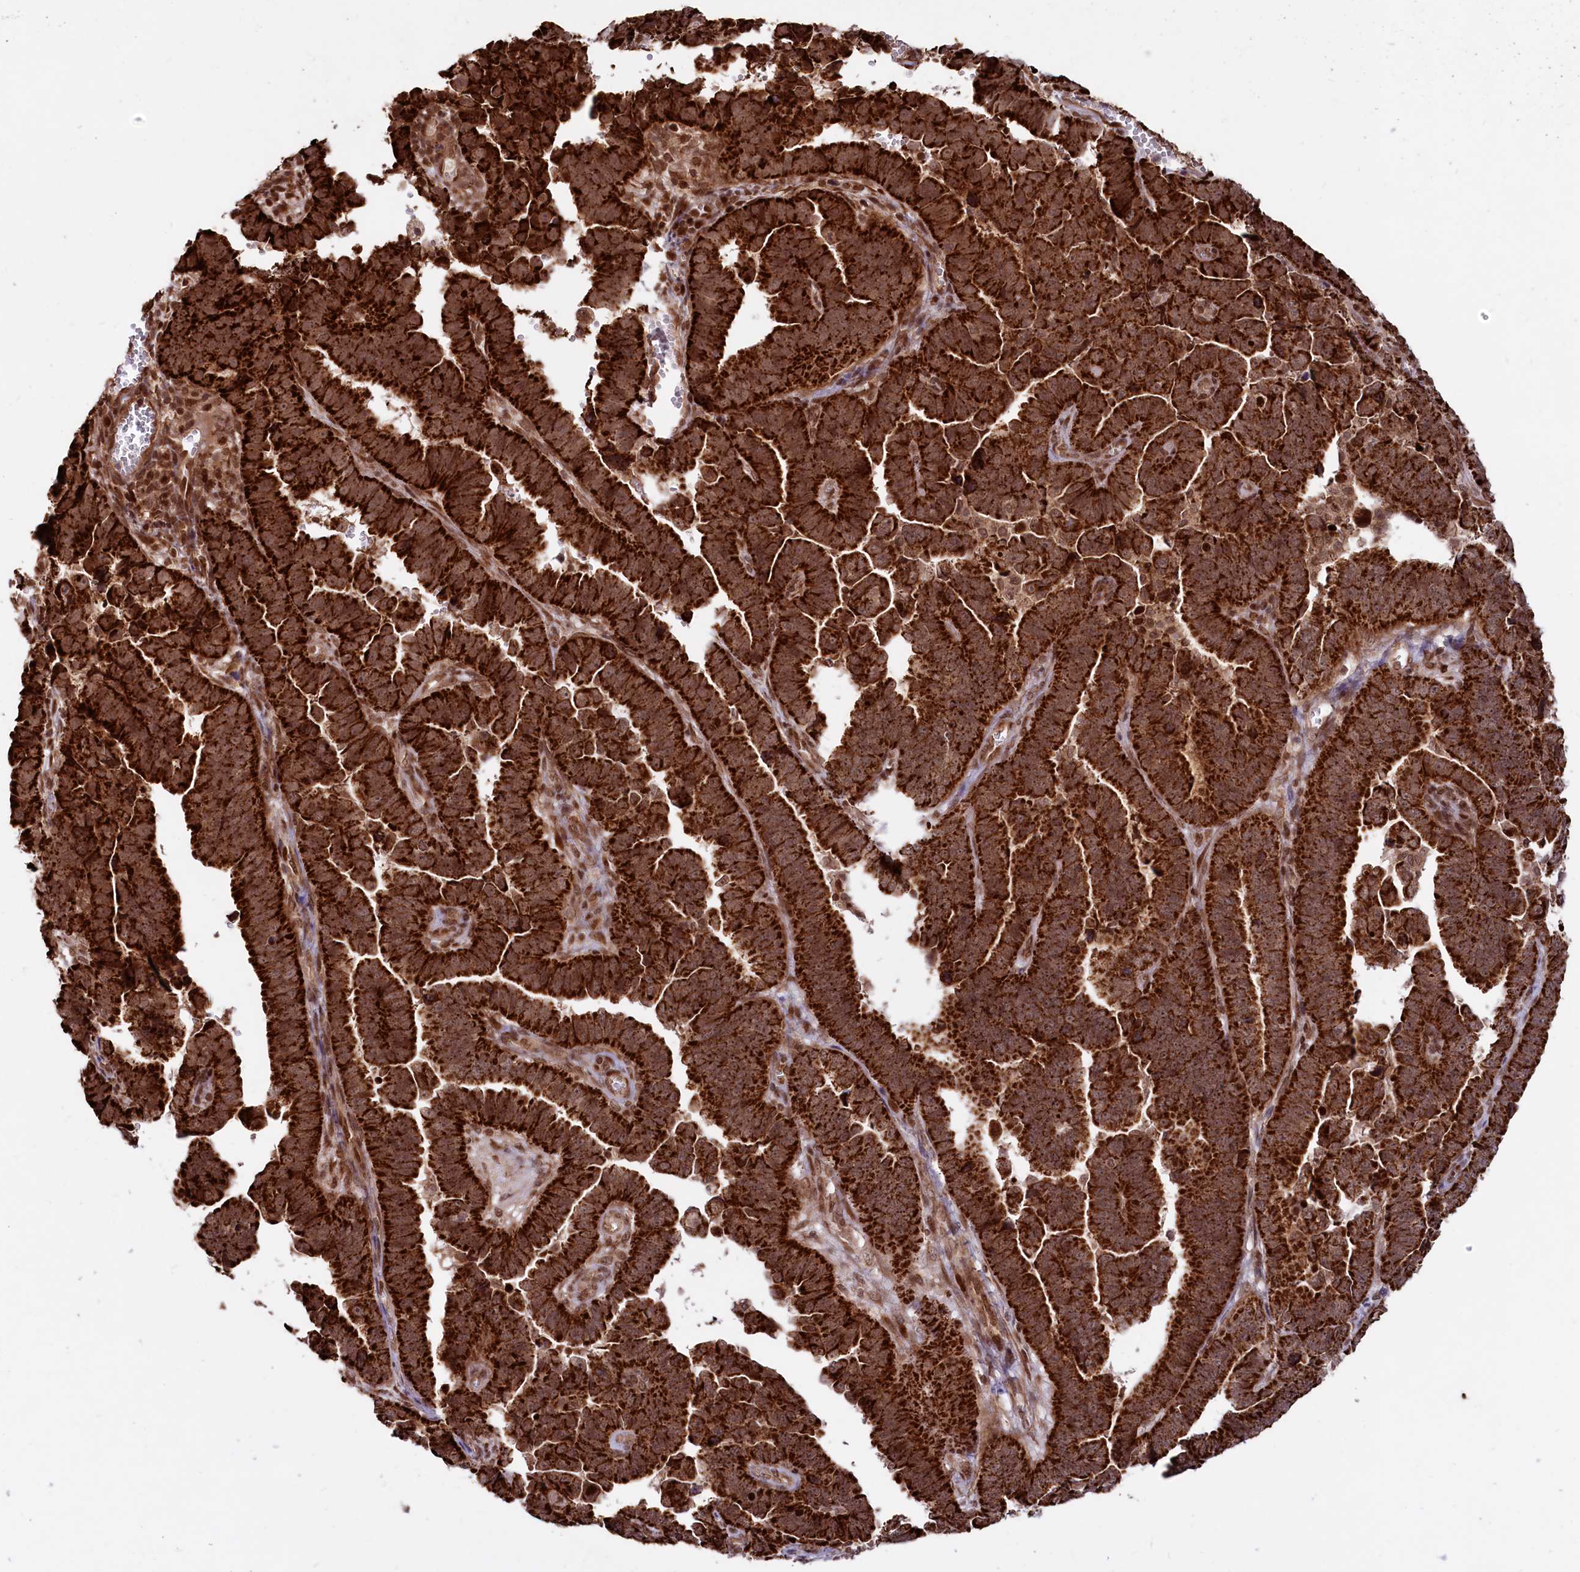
{"staining": {"intensity": "strong", "quantity": ">75%", "location": "cytoplasmic/membranous"}, "tissue": "endometrial cancer", "cell_type": "Tumor cells", "image_type": "cancer", "snomed": [{"axis": "morphology", "description": "Adenocarcinoma, NOS"}, {"axis": "topography", "description": "Endometrium"}], "caption": "An image of endometrial cancer stained for a protein reveals strong cytoplasmic/membranous brown staining in tumor cells.", "gene": "PHC3", "patient": {"sex": "female", "age": 75}}